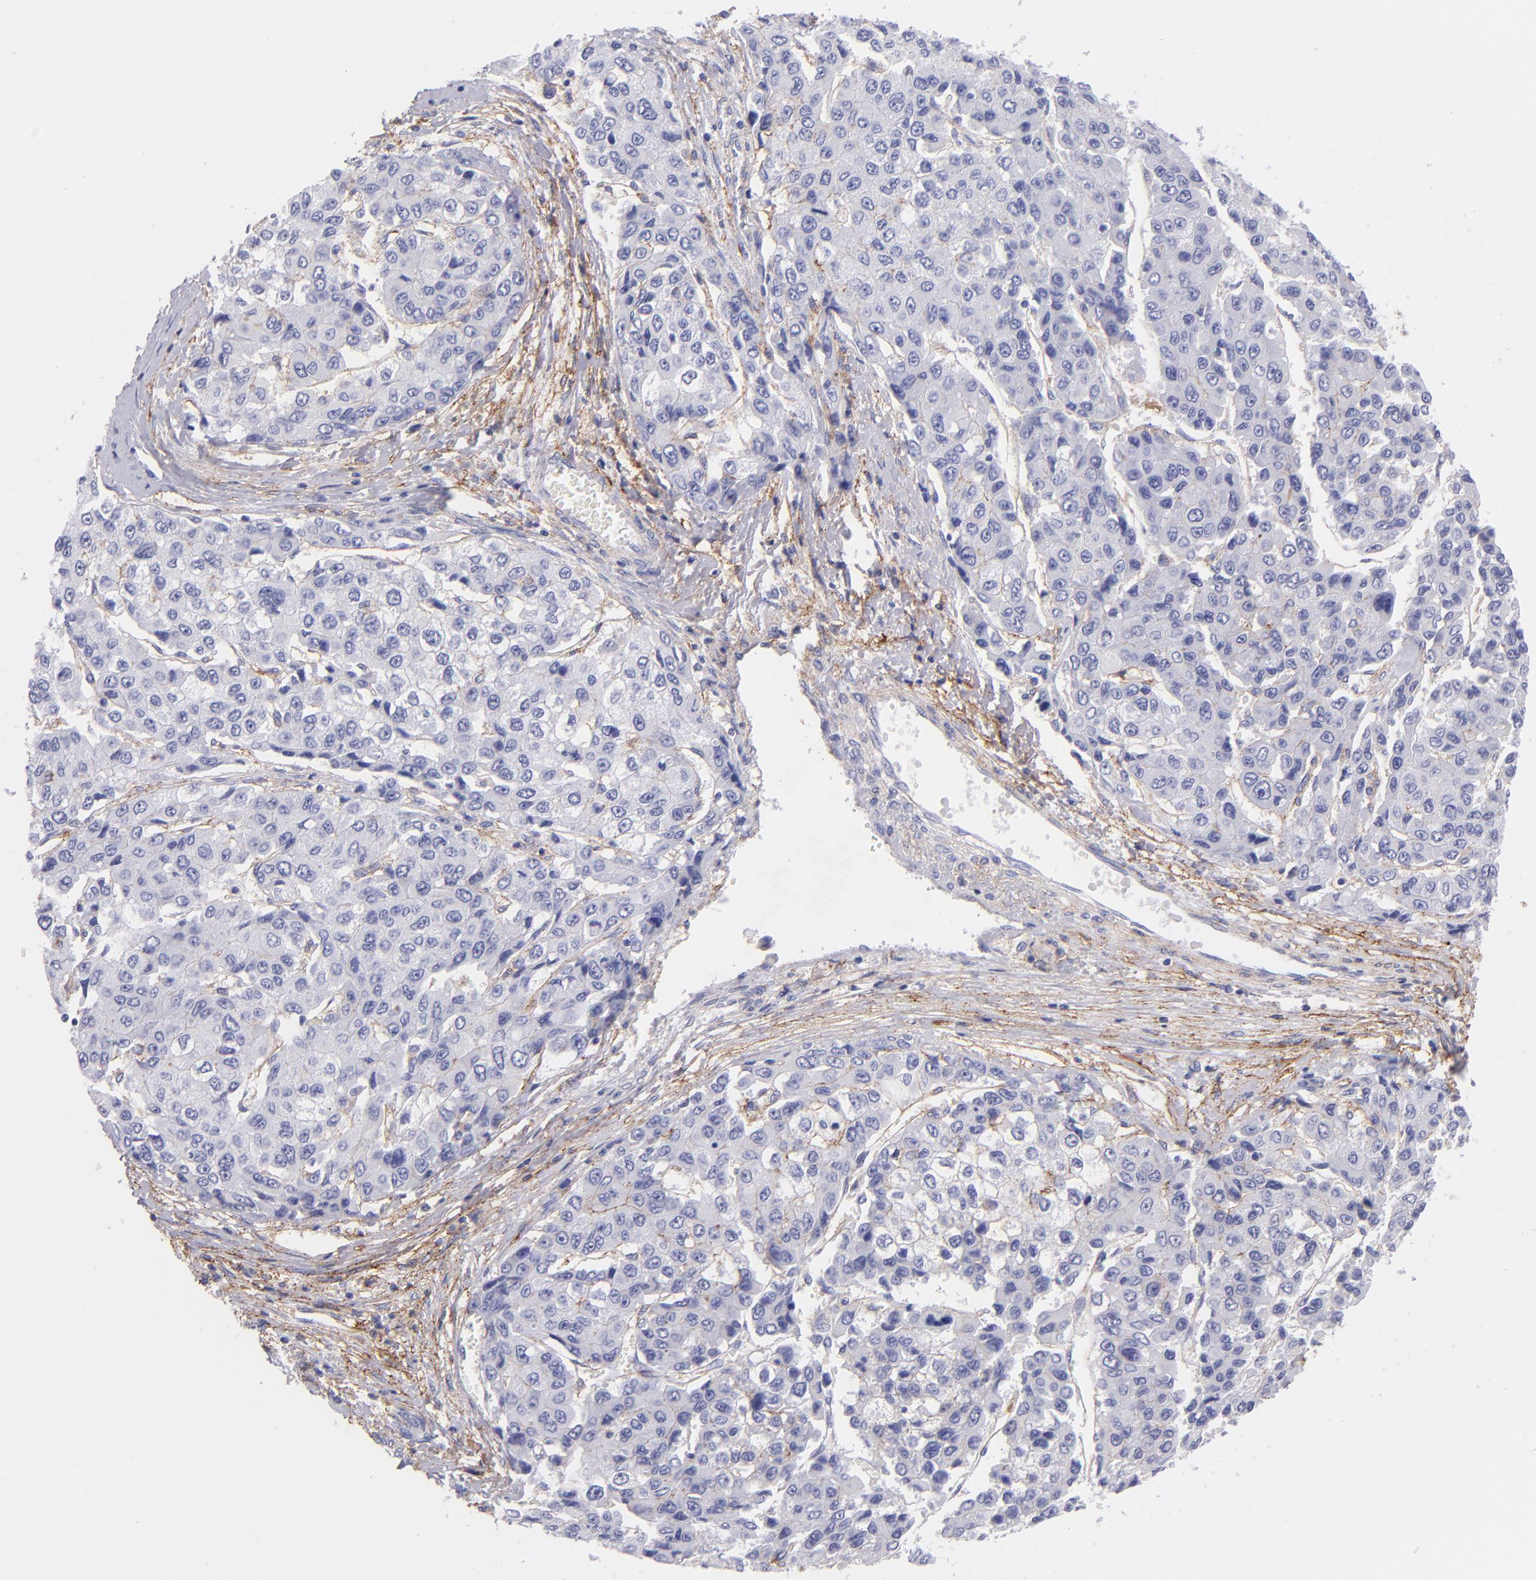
{"staining": {"intensity": "negative", "quantity": "none", "location": "none"}, "tissue": "liver cancer", "cell_type": "Tumor cells", "image_type": "cancer", "snomed": [{"axis": "morphology", "description": "Carcinoma, Hepatocellular, NOS"}, {"axis": "topography", "description": "Liver"}], "caption": "IHC of liver cancer demonstrates no staining in tumor cells.", "gene": "CD81", "patient": {"sex": "female", "age": 66}}